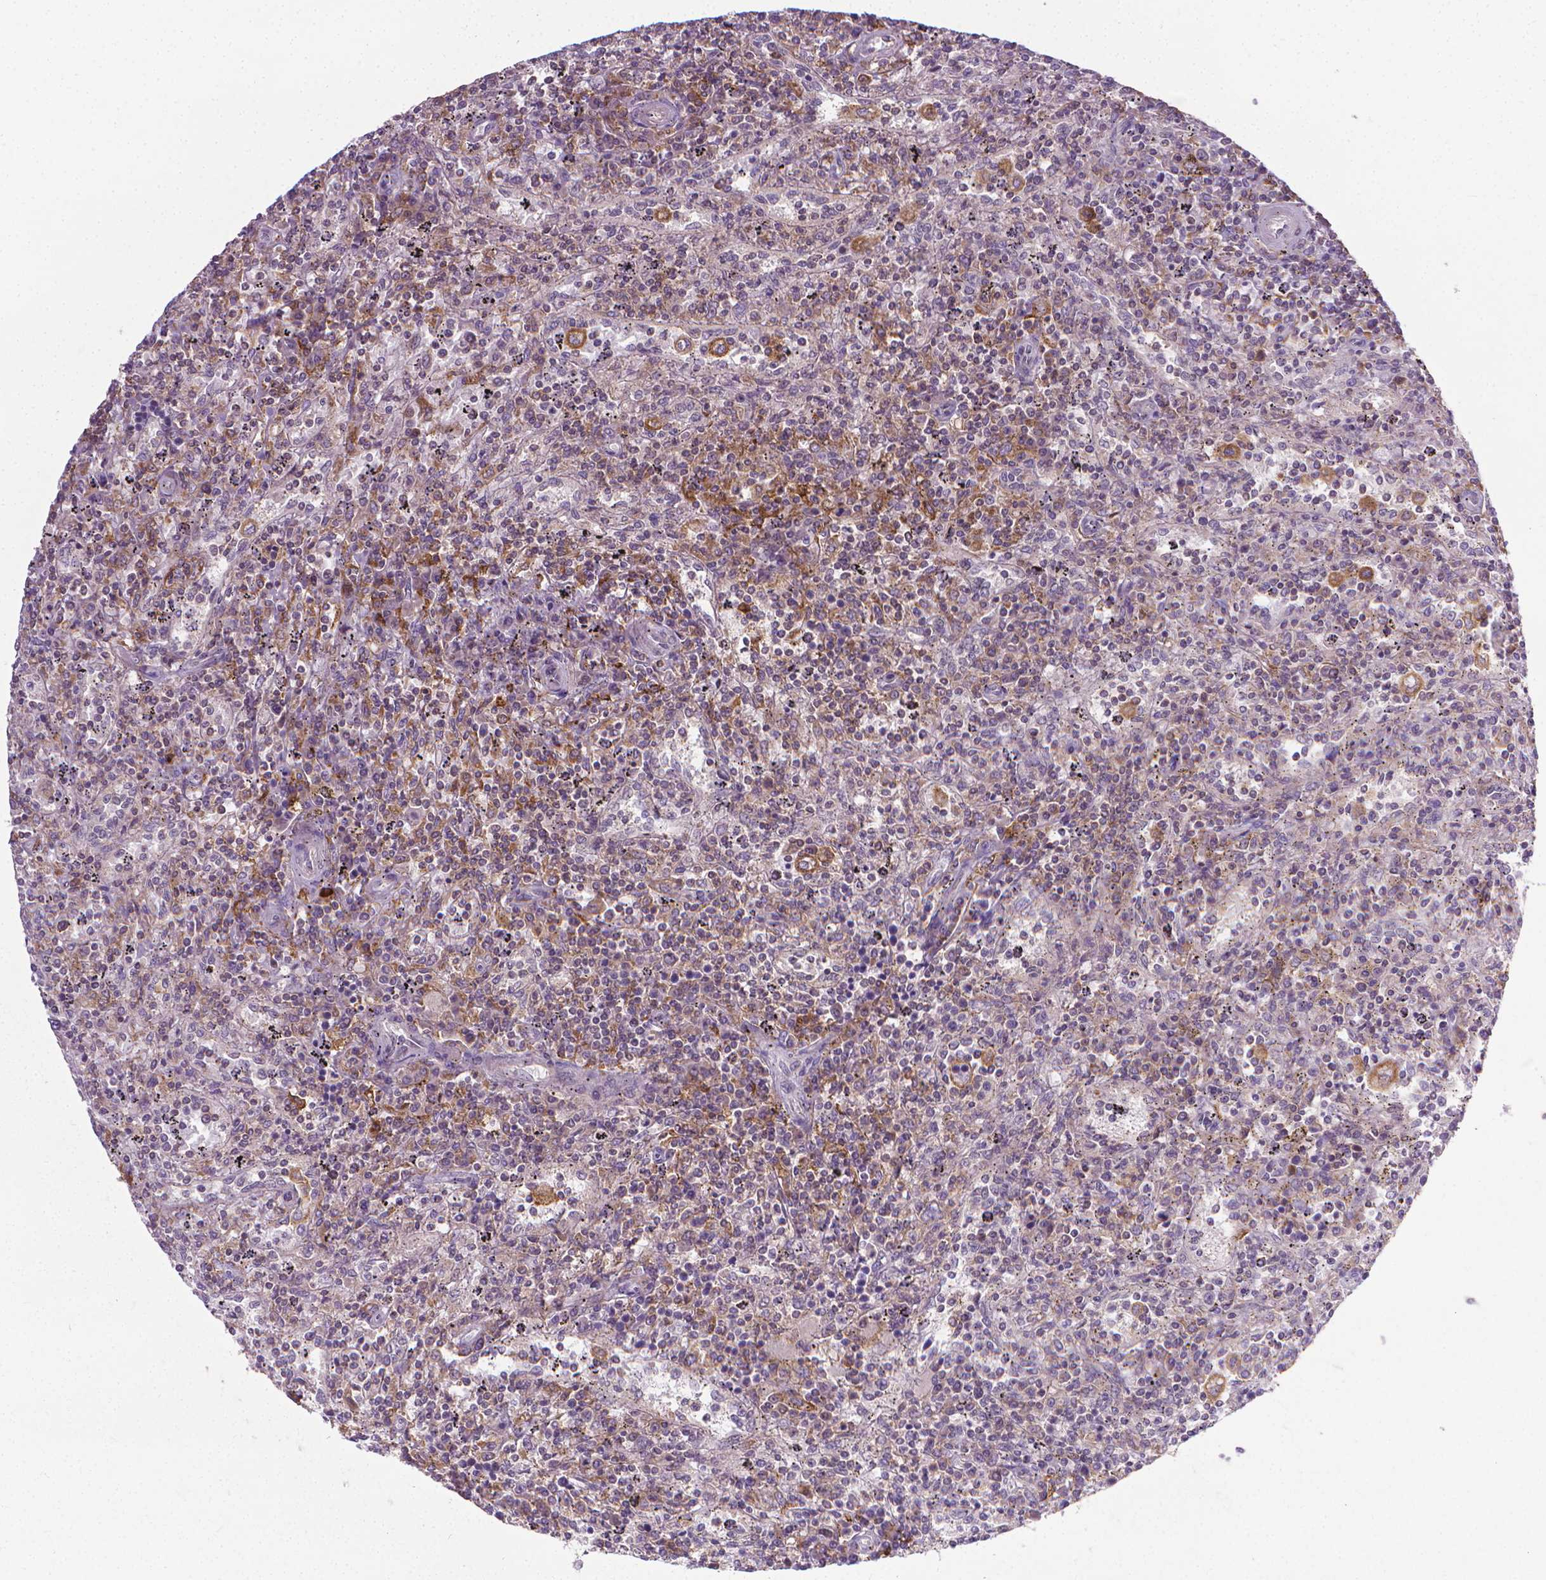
{"staining": {"intensity": "weak", "quantity": "25%-75%", "location": "cytoplasmic/membranous"}, "tissue": "lymphoma", "cell_type": "Tumor cells", "image_type": "cancer", "snomed": [{"axis": "morphology", "description": "Malignant lymphoma, non-Hodgkin's type, Low grade"}, {"axis": "topography", "description": "Spleen"}], "caption": "Lymphoma stained for a protein (brown) demonstrates weak cytoplasmic/membranous positive expression in about 25%-75% of tumor cells.", "gene": "PRAG1", "patient": {"sex": "male", "age": 62}}